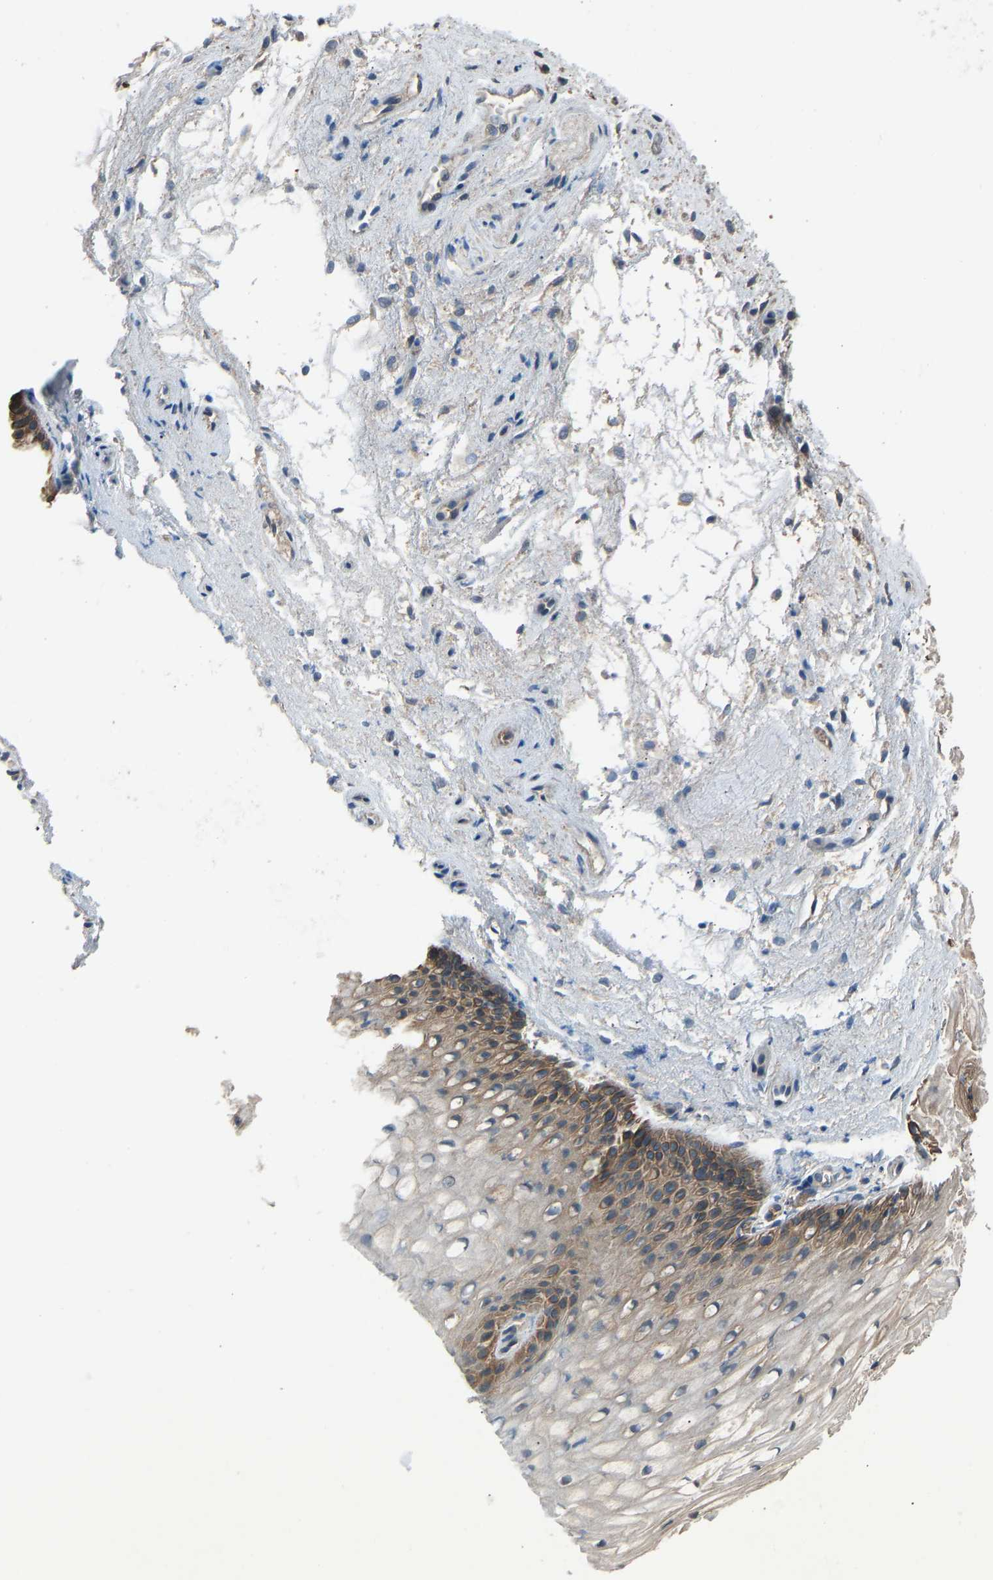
{"staining": {"intensity": "moderate", "quantity": "25%-75%", "location": "cytoplasmic/membranous"}, "tissue": "vagina", "cell_type": "Squamous epithelial cells", "image_type": "normal", "snomed": [{"axis": "morphology", "description": "Normal tissue, NOS"}, {"axis": "topography", "description": "Vagina"}], "caption": "A micrograph showing moderate cytoplasmic/membranous positivity in about 25%-75% of squamous epithelial cells in unremarkable vagina, as visualized by brown immunohistochemical staining.", "gene": "SLC43A1", "patient": {"sex": "female", "age": 34}}